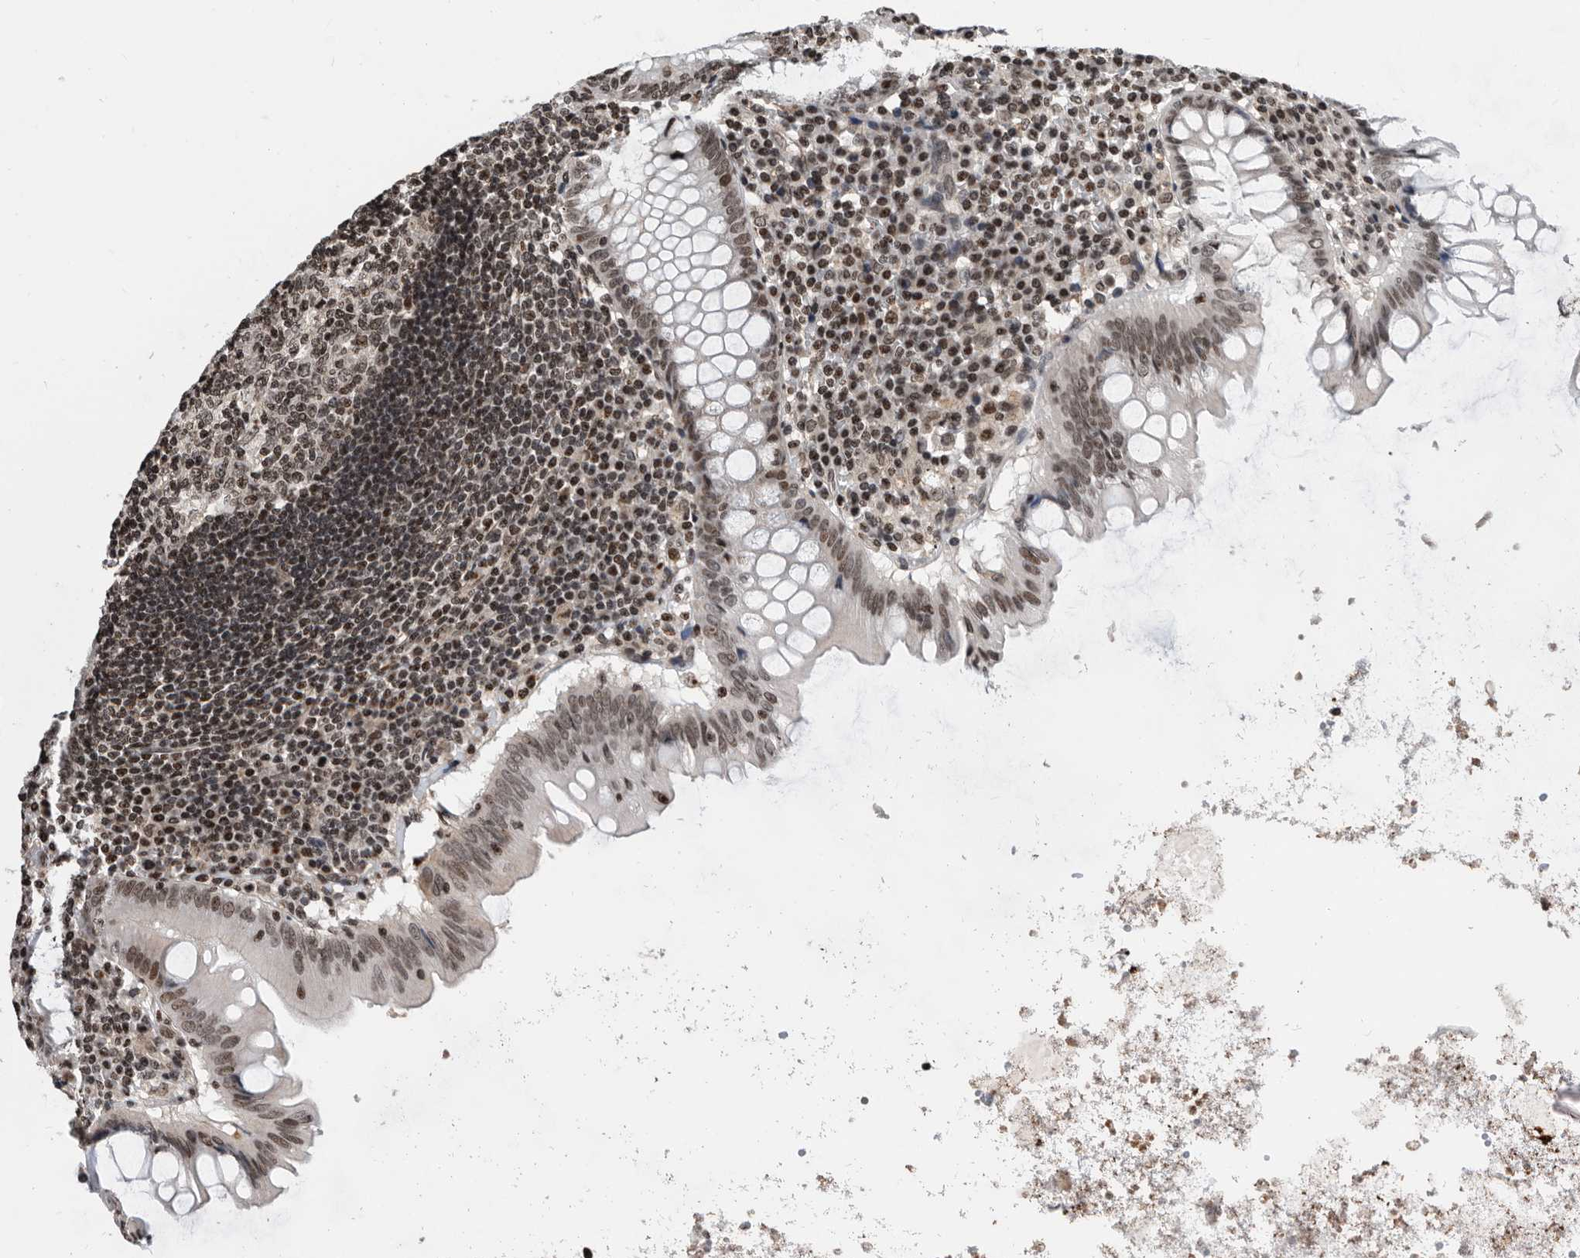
{"staining": {"intensity": "moderate", "quantity": ">75%", "location": "nuclear"}, "tissue": "appendix", "cell_type": "Glandular cells", "image_type": "normal", "snomed": [{"axis": "morphology", "description": "Normal tissue, NOS"}, {"axis": "topography", "description": "Appendix"}], "caption": "Immunohistochemistry (IHC) photomicrograph of normal human appendix stained for a protein (brown), which exhibits medium levels of moderate nuclear staining in approximately >75% of glandular cells.", "gene": "SNRNP48", "patient": {"sex": "female", "age": 54}}